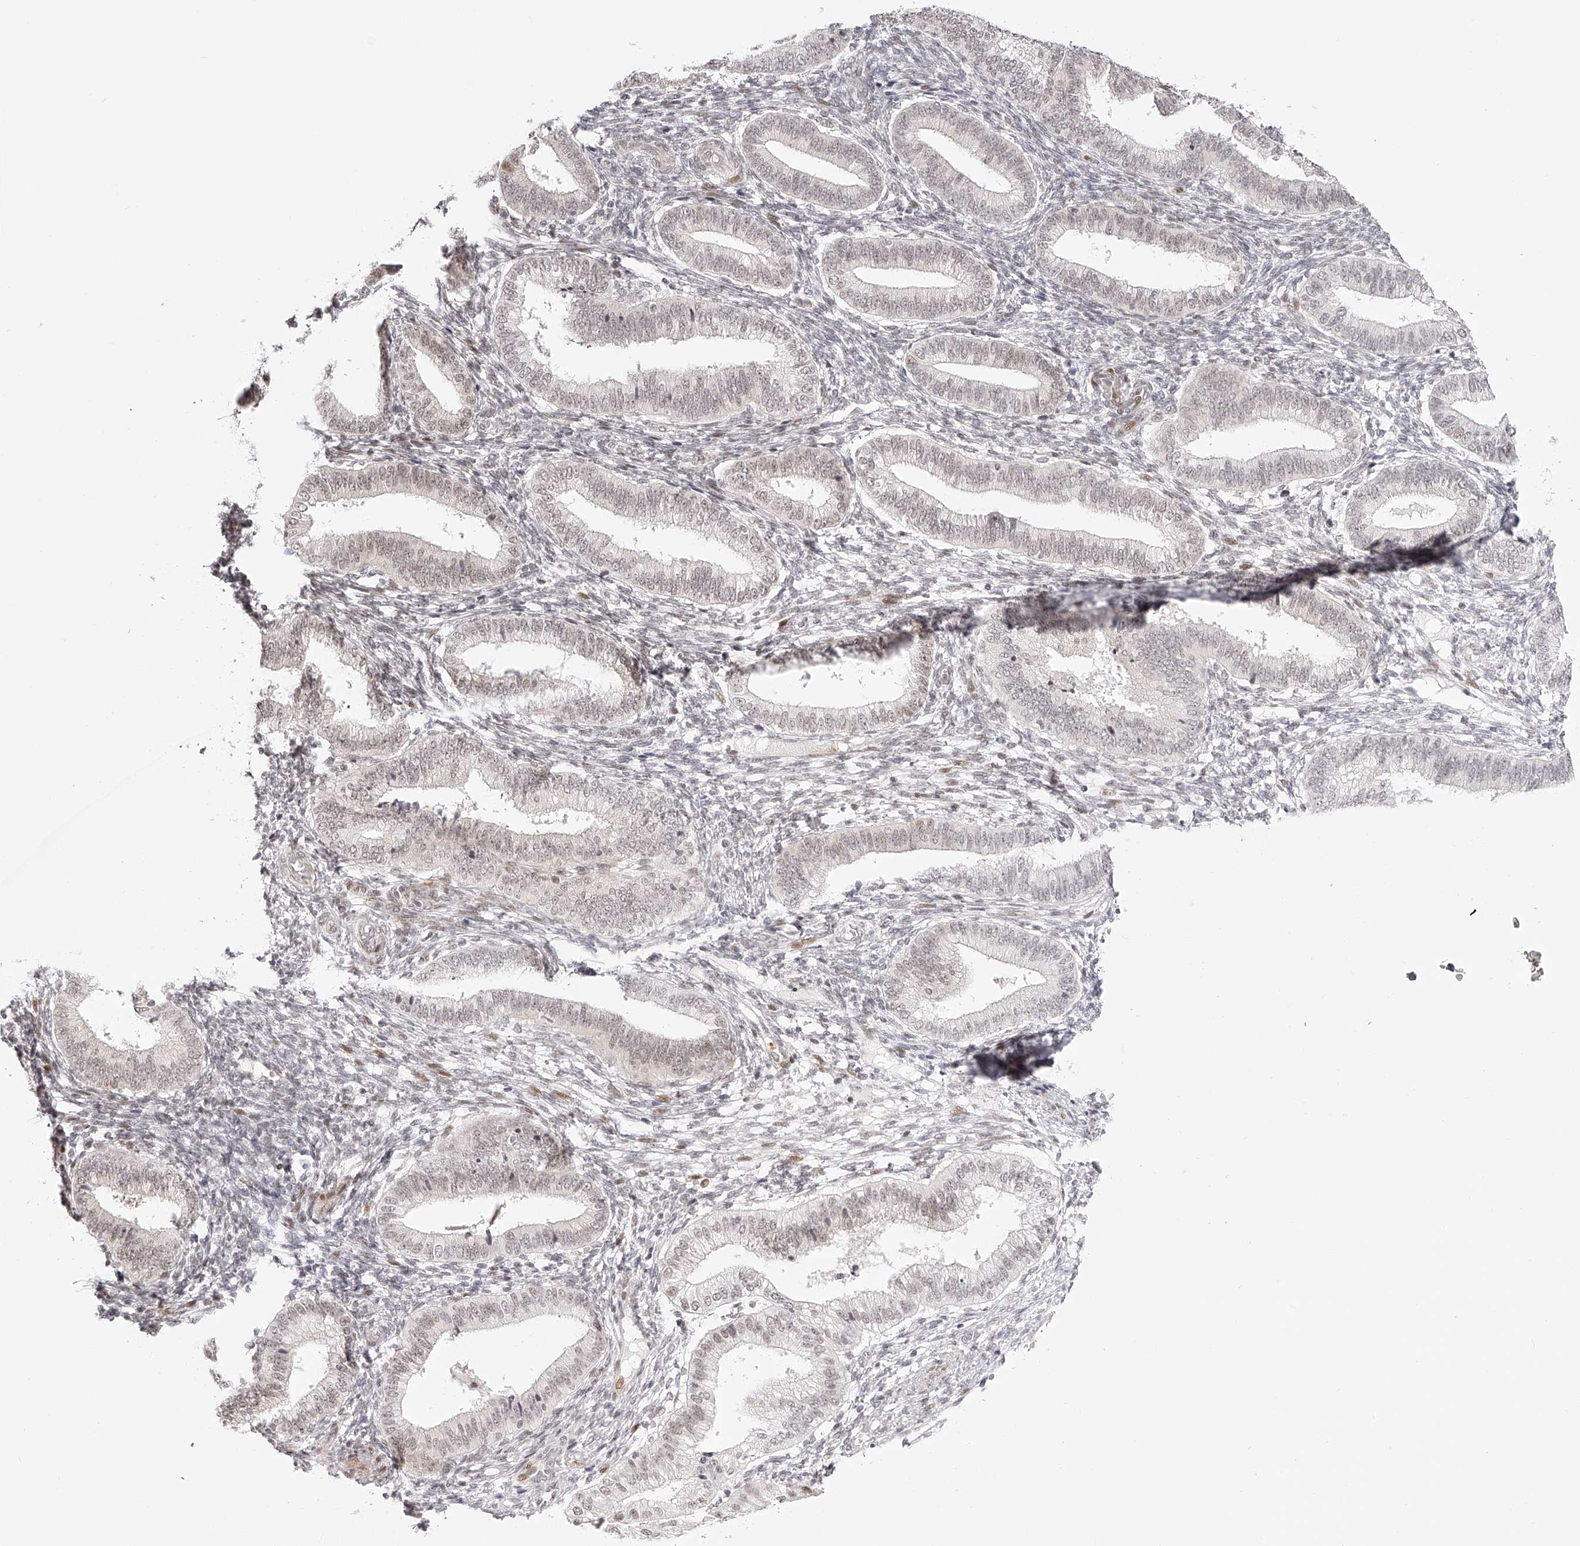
{"staining": {"intensity": "negative", "quantity": "none", "location": "none"}, "tissue": "endometrium", "cell_type": "Cells in endometrial stroma", "image_type": "normal", "snomed": [{"axis": "morphology", "description": "Normal tissue, NOS"}, {"axis": "topography", "description": "Endometrium"}], "caption": "The immunohistochemistry histopathology image has no significant staining in cells in endometrial stroma of endometrium. (DAB immunohistochemistry (IHC), high magnification).", "gene": "PLEKHG1", "patient": {"sex": "female", "age": 39}}